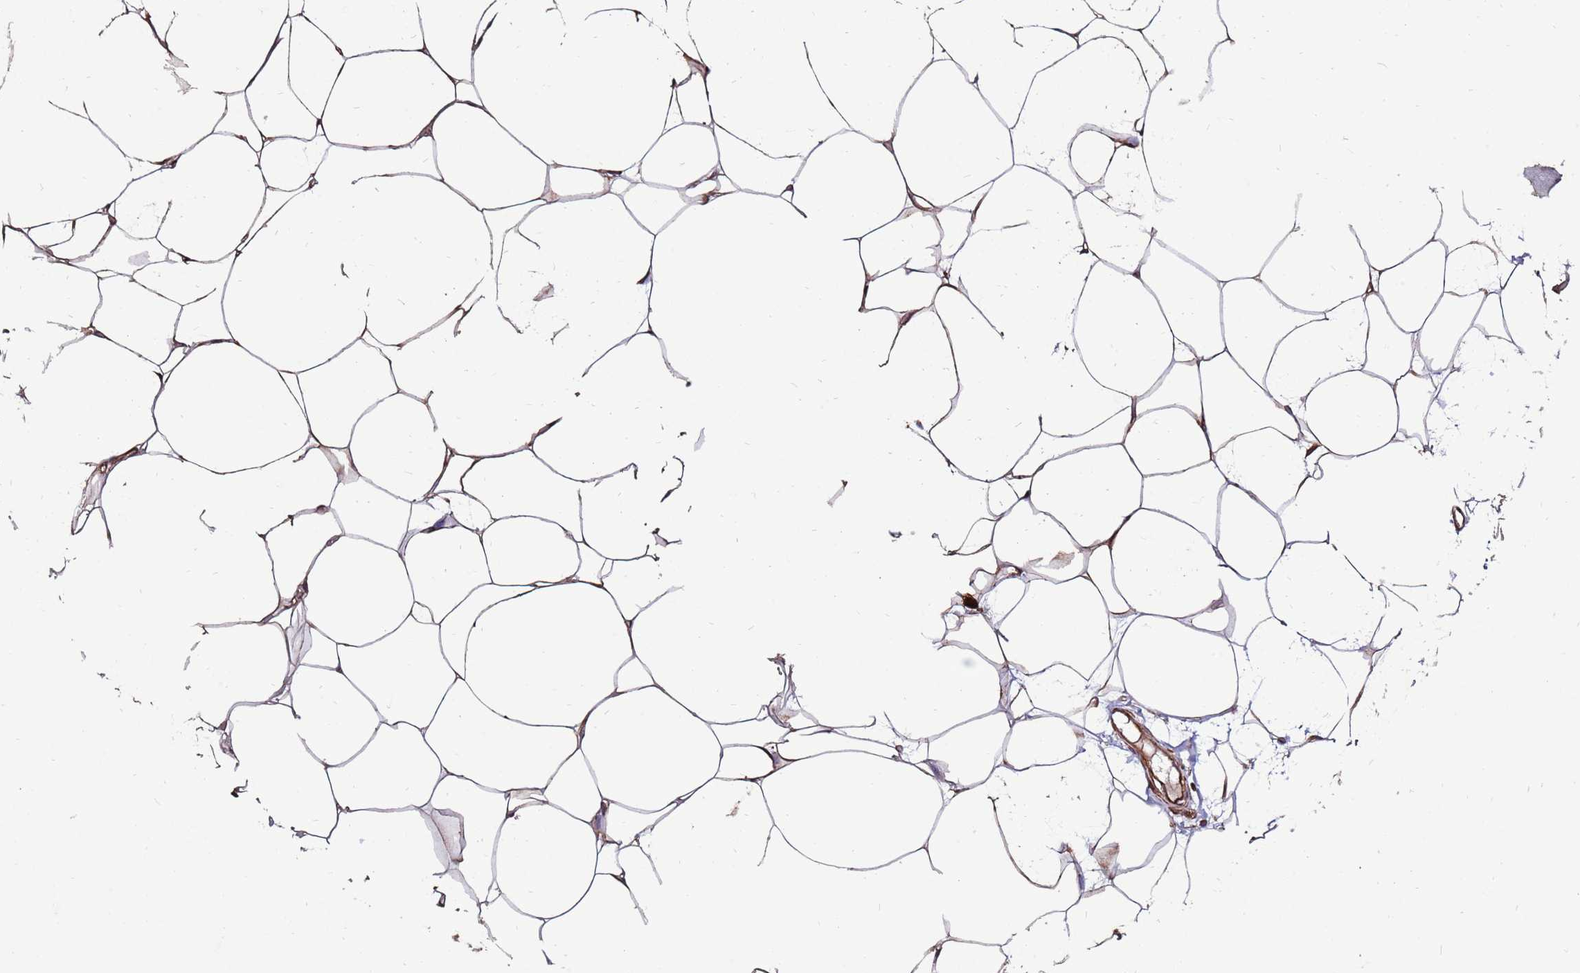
{"staining": {"intensity": "moderate", "quantity": ">75%", "location": "cytoplasmic/membranous"}, "tissue": "adipose tissue", "cell_type": "Adipocytes", "image_type": "normal", "snomed": [{"axis": "morphology", "description": "Normal tissue, NOS"}, {"axis": "topography", "description": "Breast"}], "caption": "Immunohistochemical staining of normal human adipose tissue reveals moderate cytoplasmic/membranous protein positivity in approximately >75% of adipocytes.", "gene": "DDX59", "patient": {"sex": "female", "age": 23}}